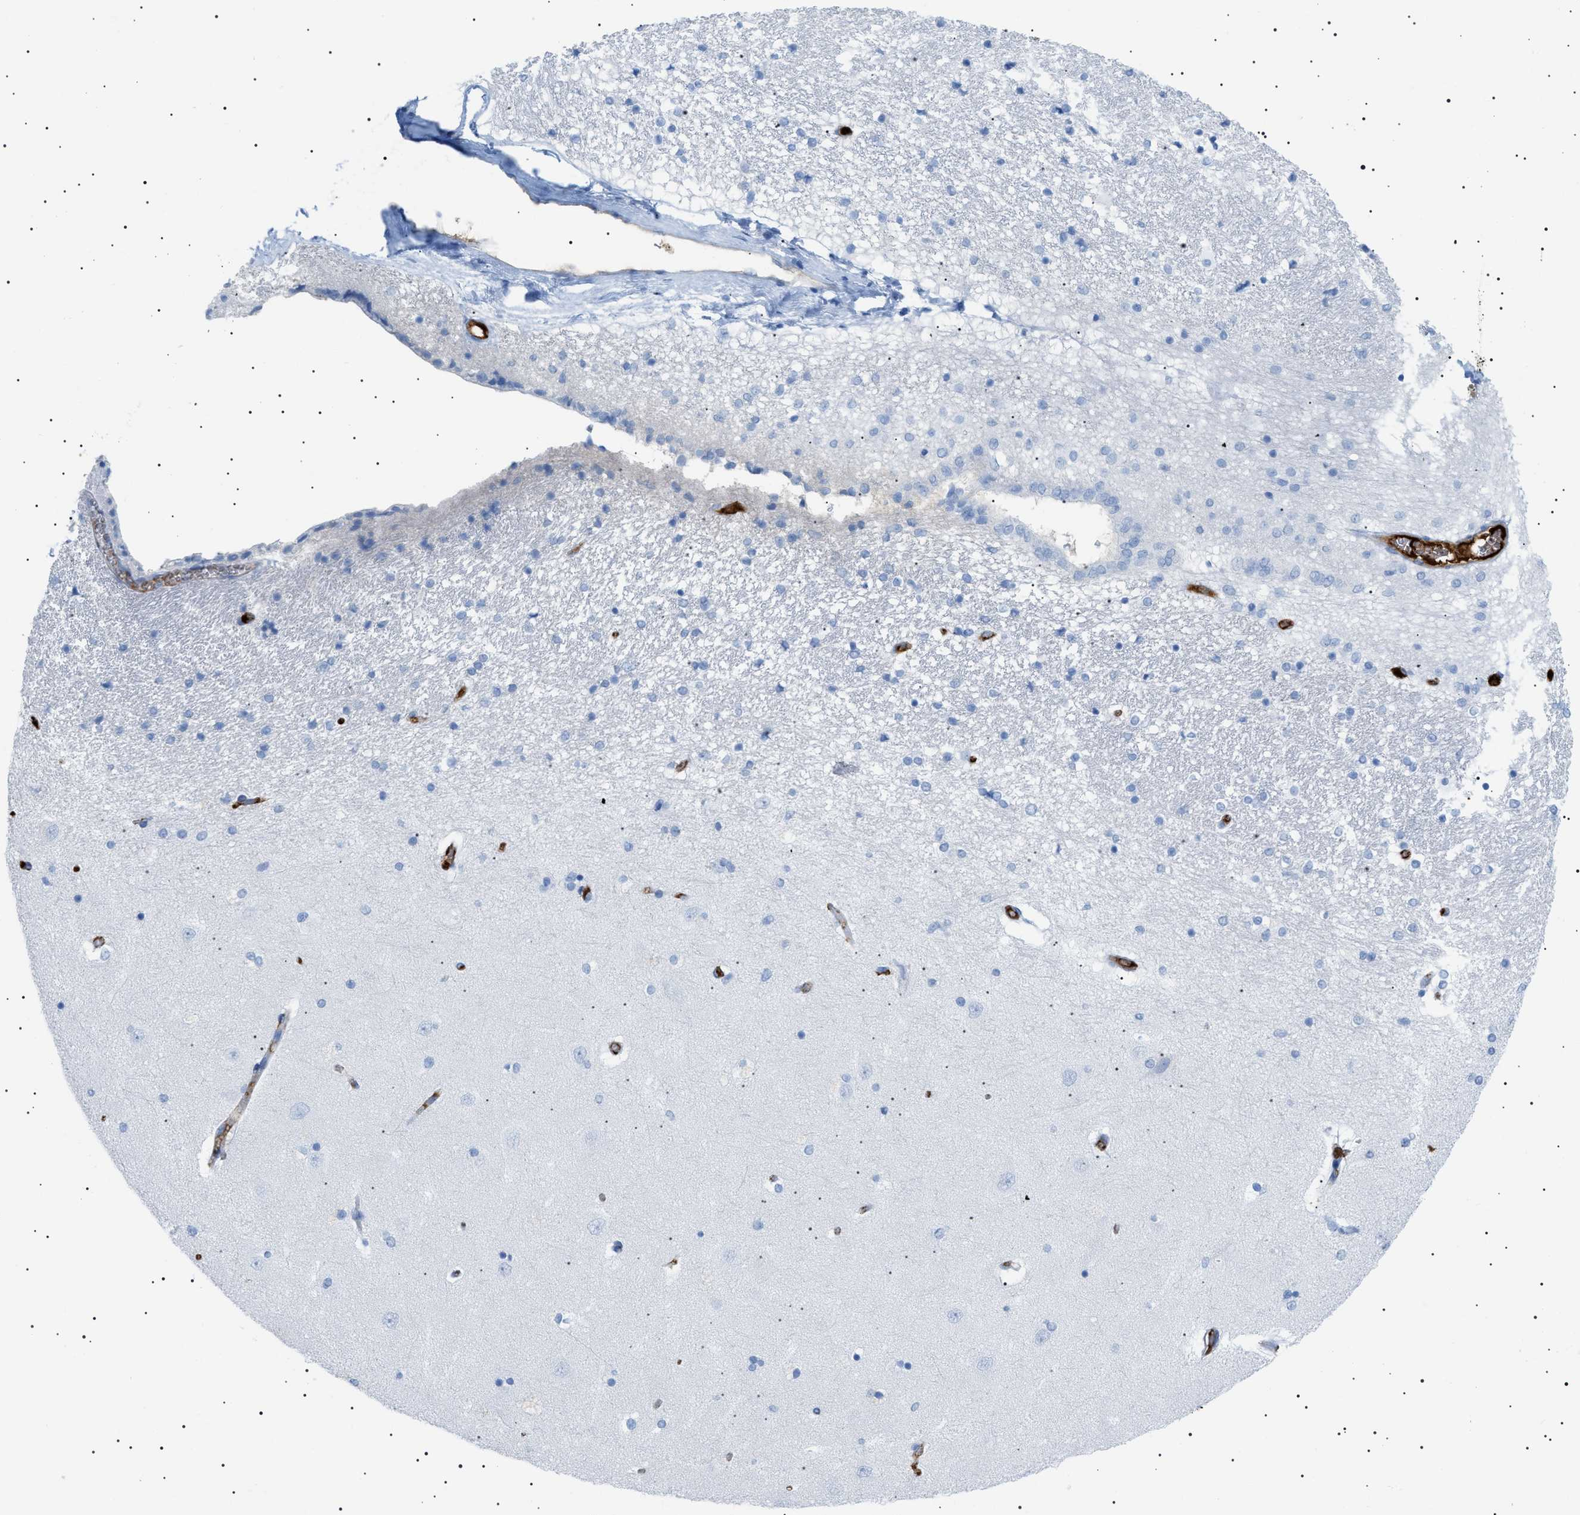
{"staining": {"intensity": "negative", "quantity": "none", "location": "none"}, "tissue": "hippocampus", "cell_type": "Glial cells", "image_type": "normal", "snomed": [{"axis": "morphology", "description": "Normal tissue, NOS"}, {"axis": "topography", "description": "Hippocampus"}], "caption": "Immunohistochemistry (IHC) histopathology image of unremarkable hippocampus: hippocampus stained with DAB (3,3'-diaminobenzidine) demonstrates no significant protein positivity in glial cells.", "gene": "LPA", "patient": {"sex": "female", "age": 54}}